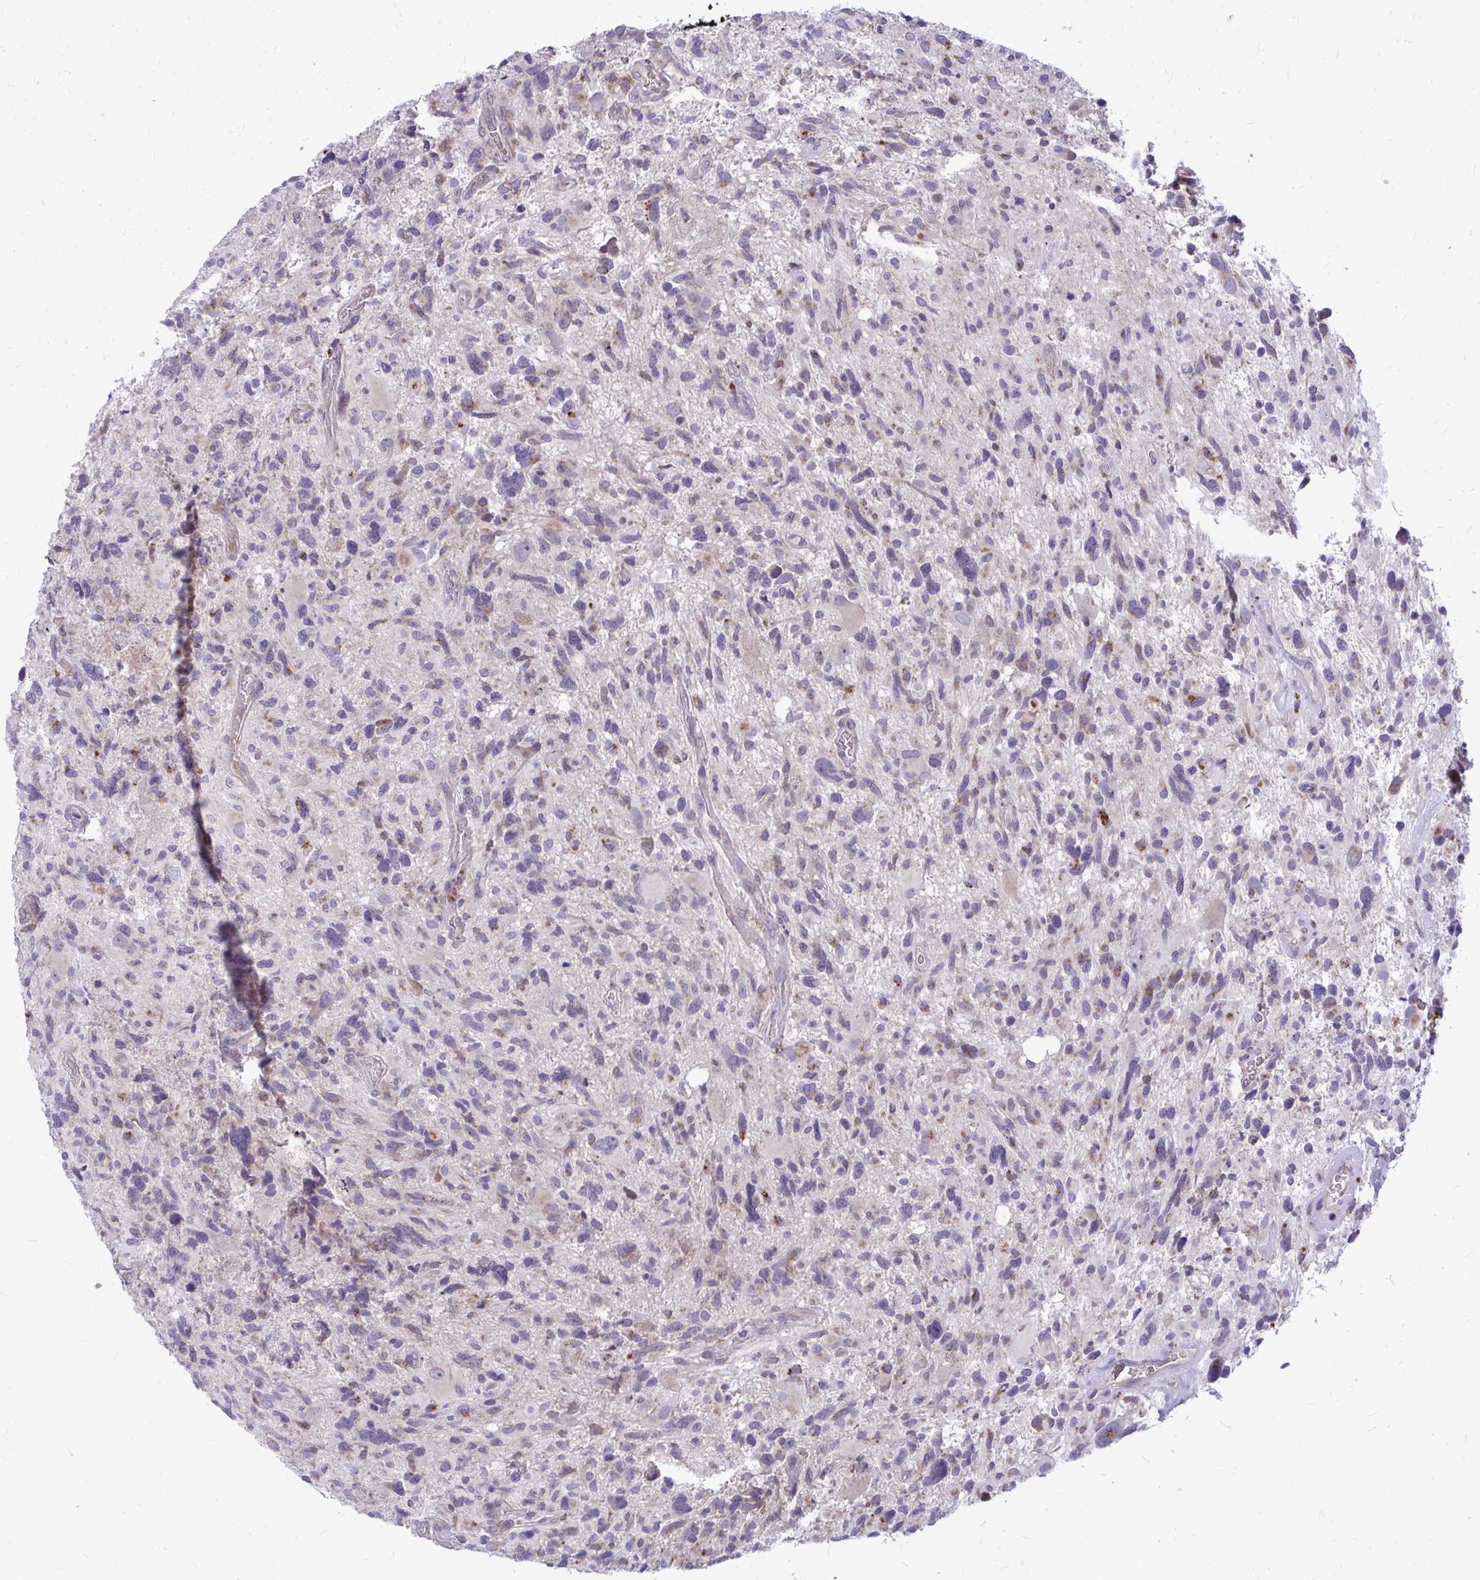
{"staining": {"intensity": "weak", "quantity": "<25%", "location": "cytoplasmic/membranous"}, "tissue": "glioma", "cell_type": "Tumor cells", "image_type": "cancer", "snomed": [{"axis": "morphology", "description": "Glioma, malignant, High grade"}, {"axis": "topography", "description": "Brain"}], "caption": "Immunohistochemical staining of glioma displays no significant positivity in tumor cells.", "gene": "ZSCAN25", "patient": {"sex": "male", "age": 49}}